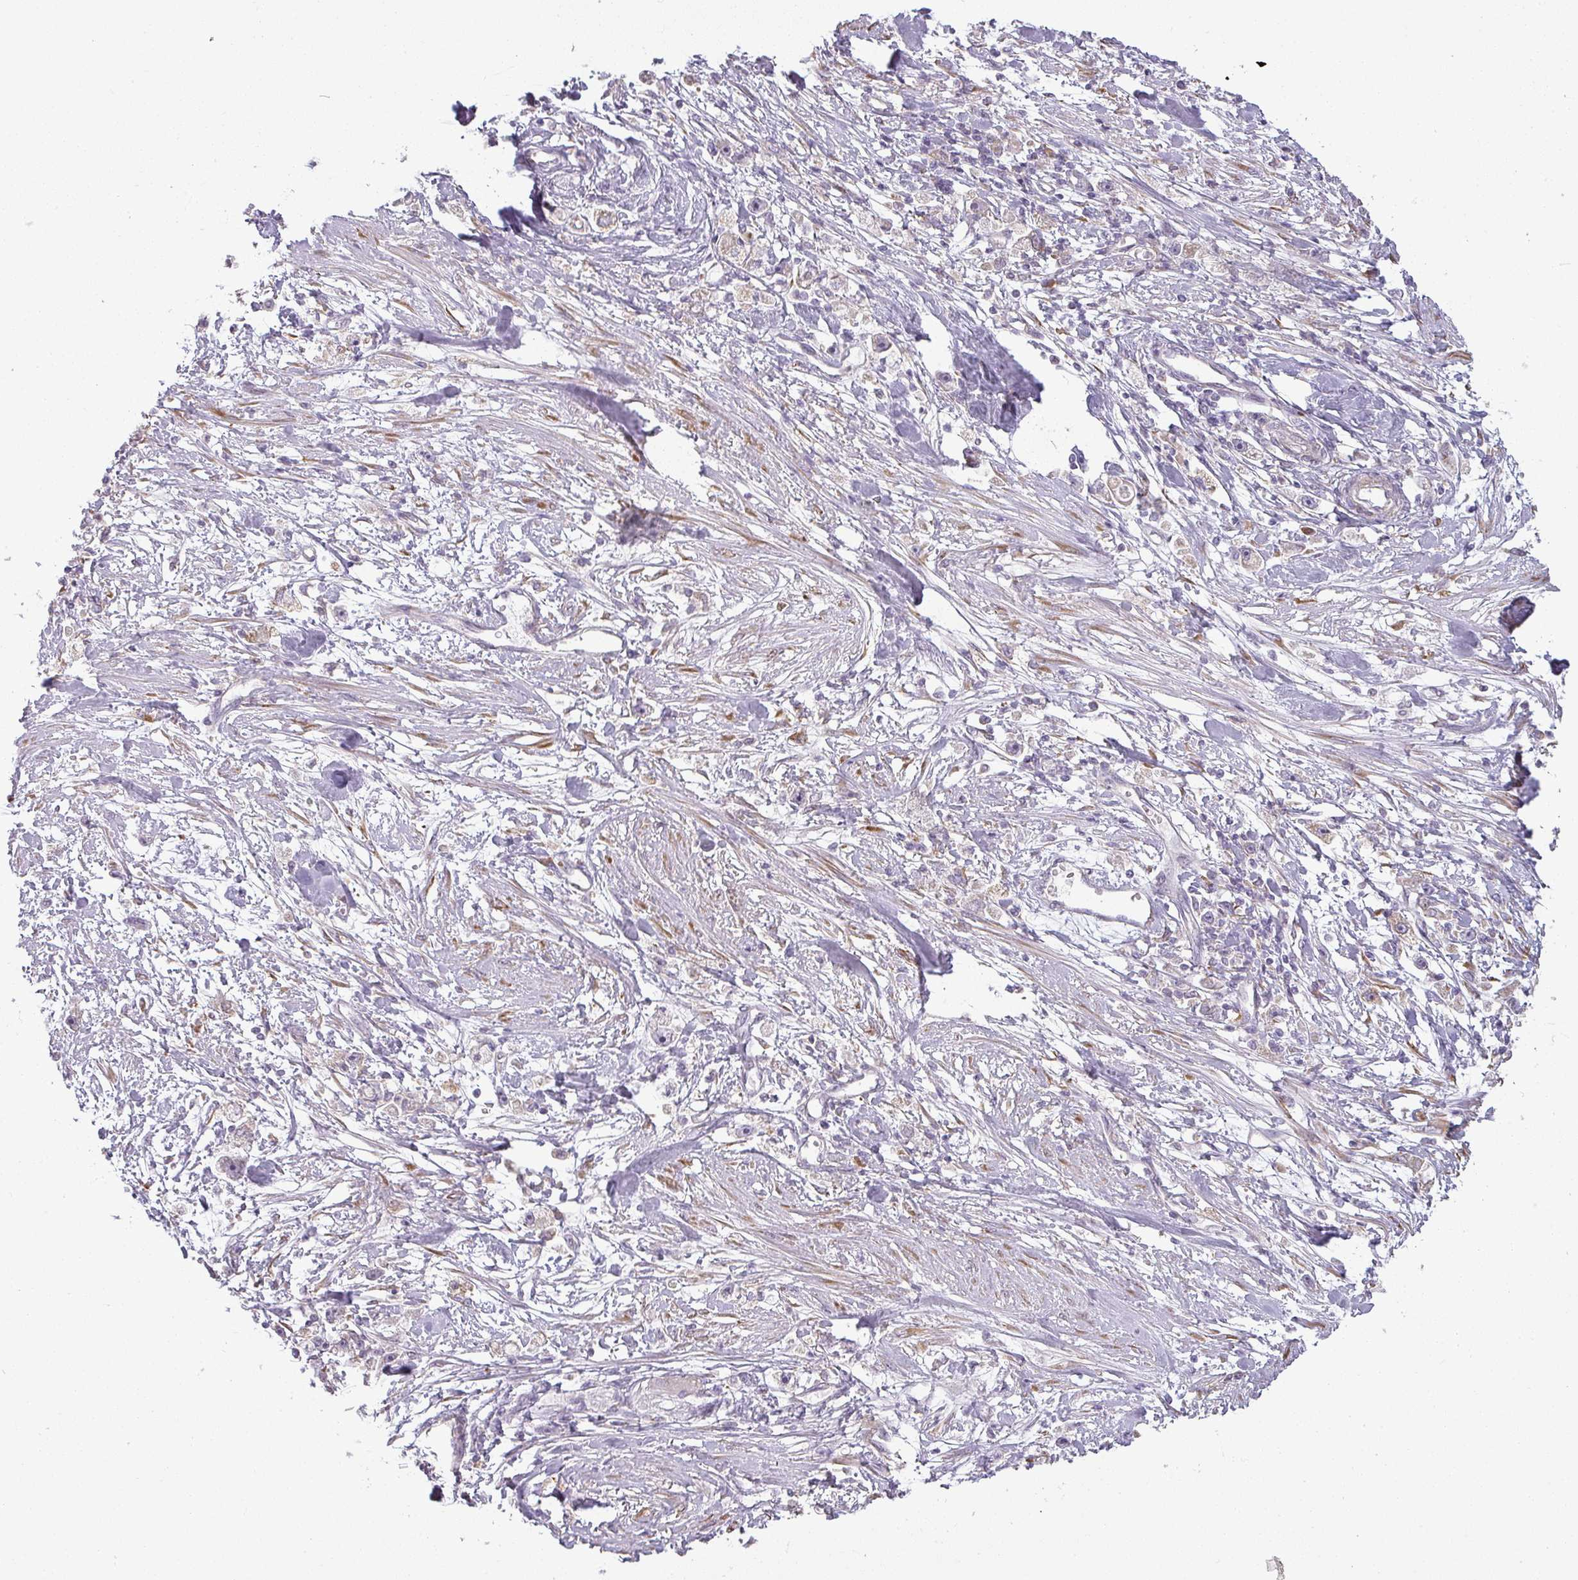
{"staining": {"intensity": "negative", "quantity": "none", "location": "none"}, "tissue": "stomach cancer", "cell_type": "Tumor cells", "image_type": "cancer", "snomed": [{"axis": "morphology", "description": "Adenocarcinoma, NOS"}, {"axis": "topography", "description": "Stomach"}], "caption": "Immunohistochemical staining of stomach cancer (adenocarcinoma) exhibits no significant positivity in tumor cells. Brightfield microscopy of IHC stained with DAB (brown) and hematoxylin (blue), captured at high magnification.", "gene": "CCDC144A", "patient": {"sex": "female", "age": 59}}